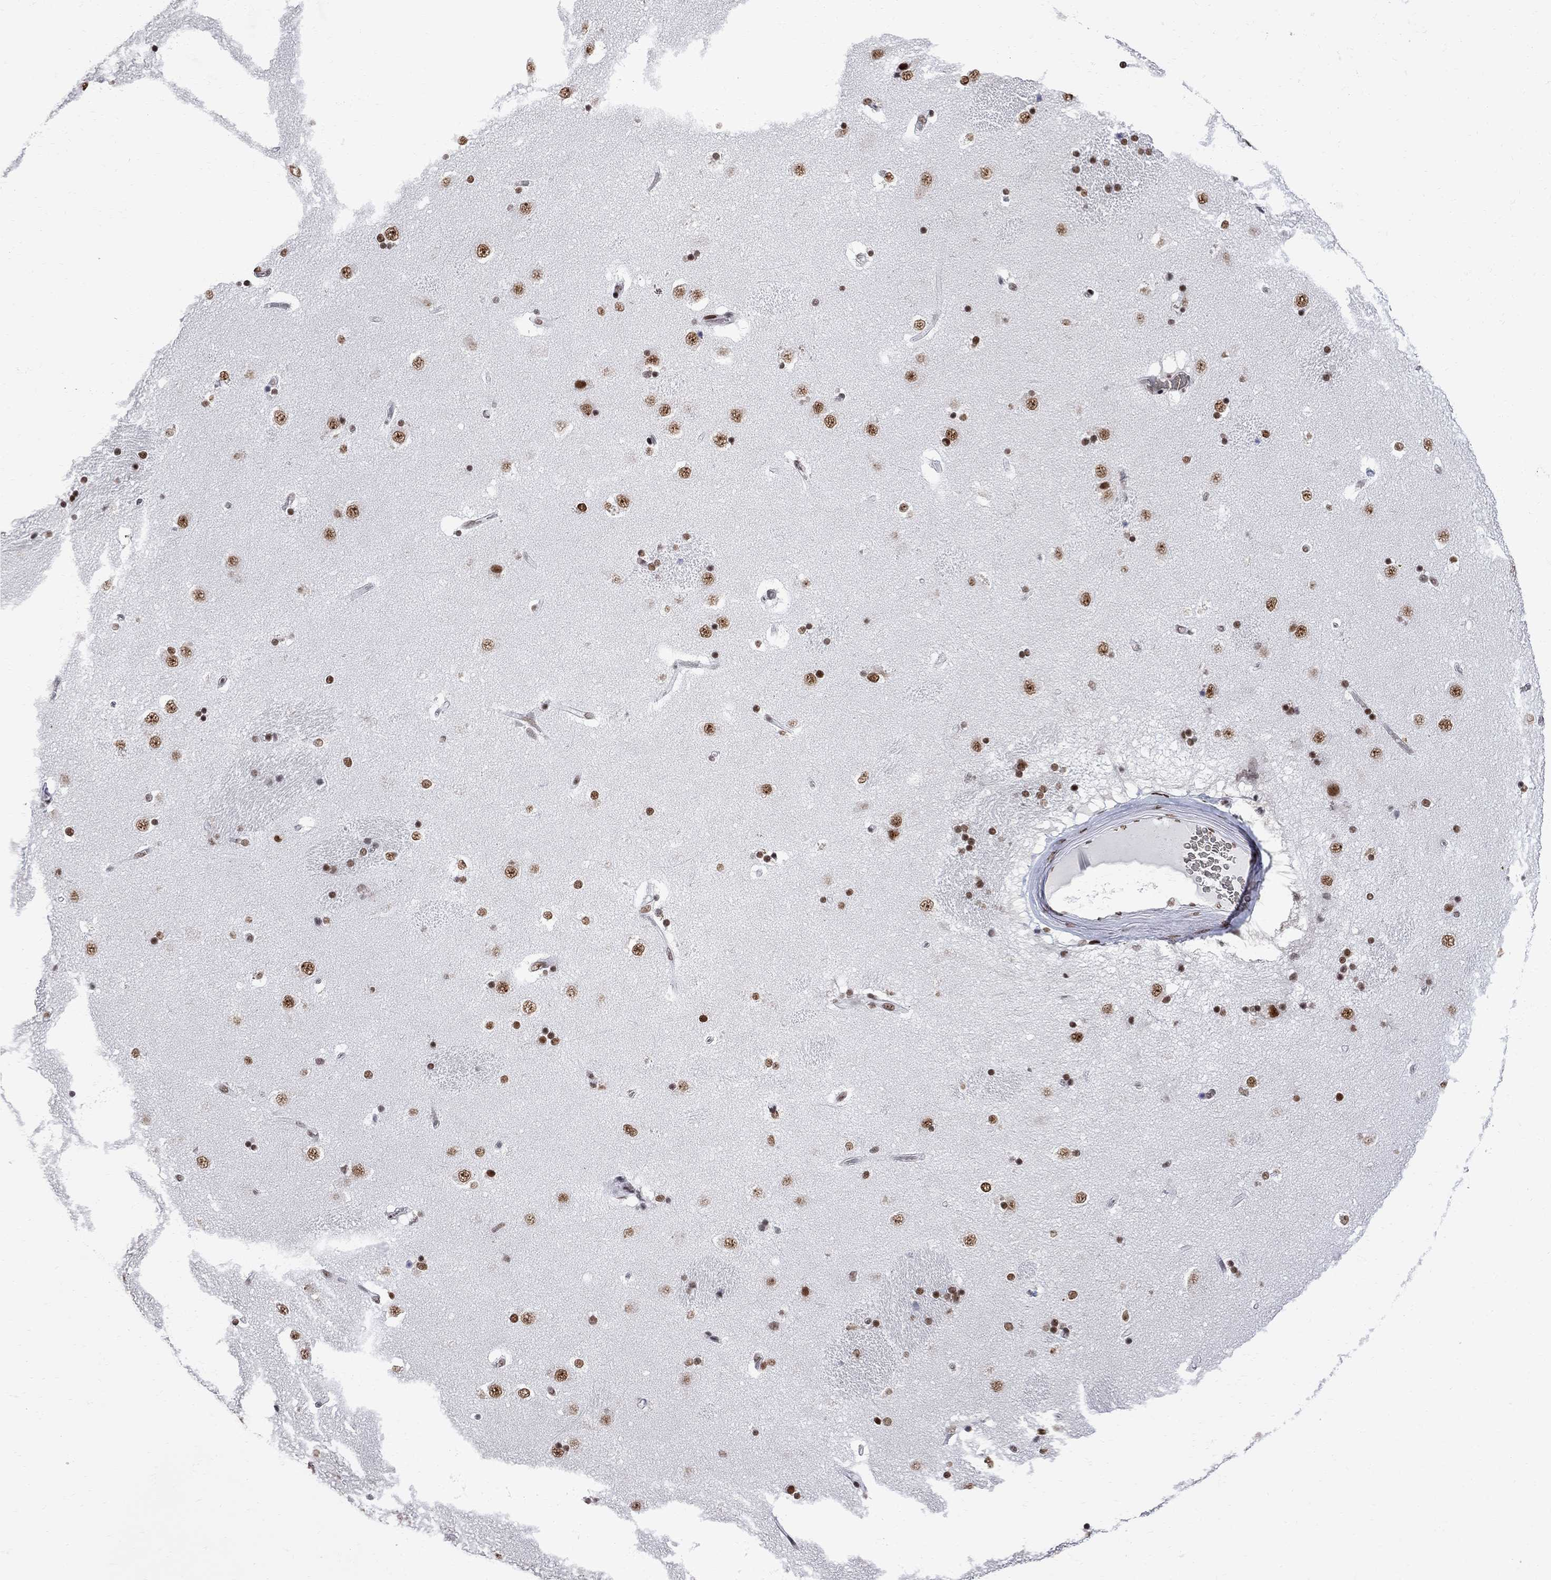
{"staining": {"intensity": "strong", "quantity": "25%-75%", "location": "nuclear"}, "tissue": "caudate", "cell_type": "Glial cells", "image_type": "normal", "snomed": [{"axis": "morphology", "description": "Normal tissue, NOS"}, {"axis": "topography", "description": "Lateral ventricle wall"}], "caption": "High-power microscopy captured an immunohistochemistry image of normal caudate, revealing strong nuclear staining in approximately 25%-75% of glial cells.", "gene": "ZBTB47", "patient": {"sex": "male", "age": 51}}